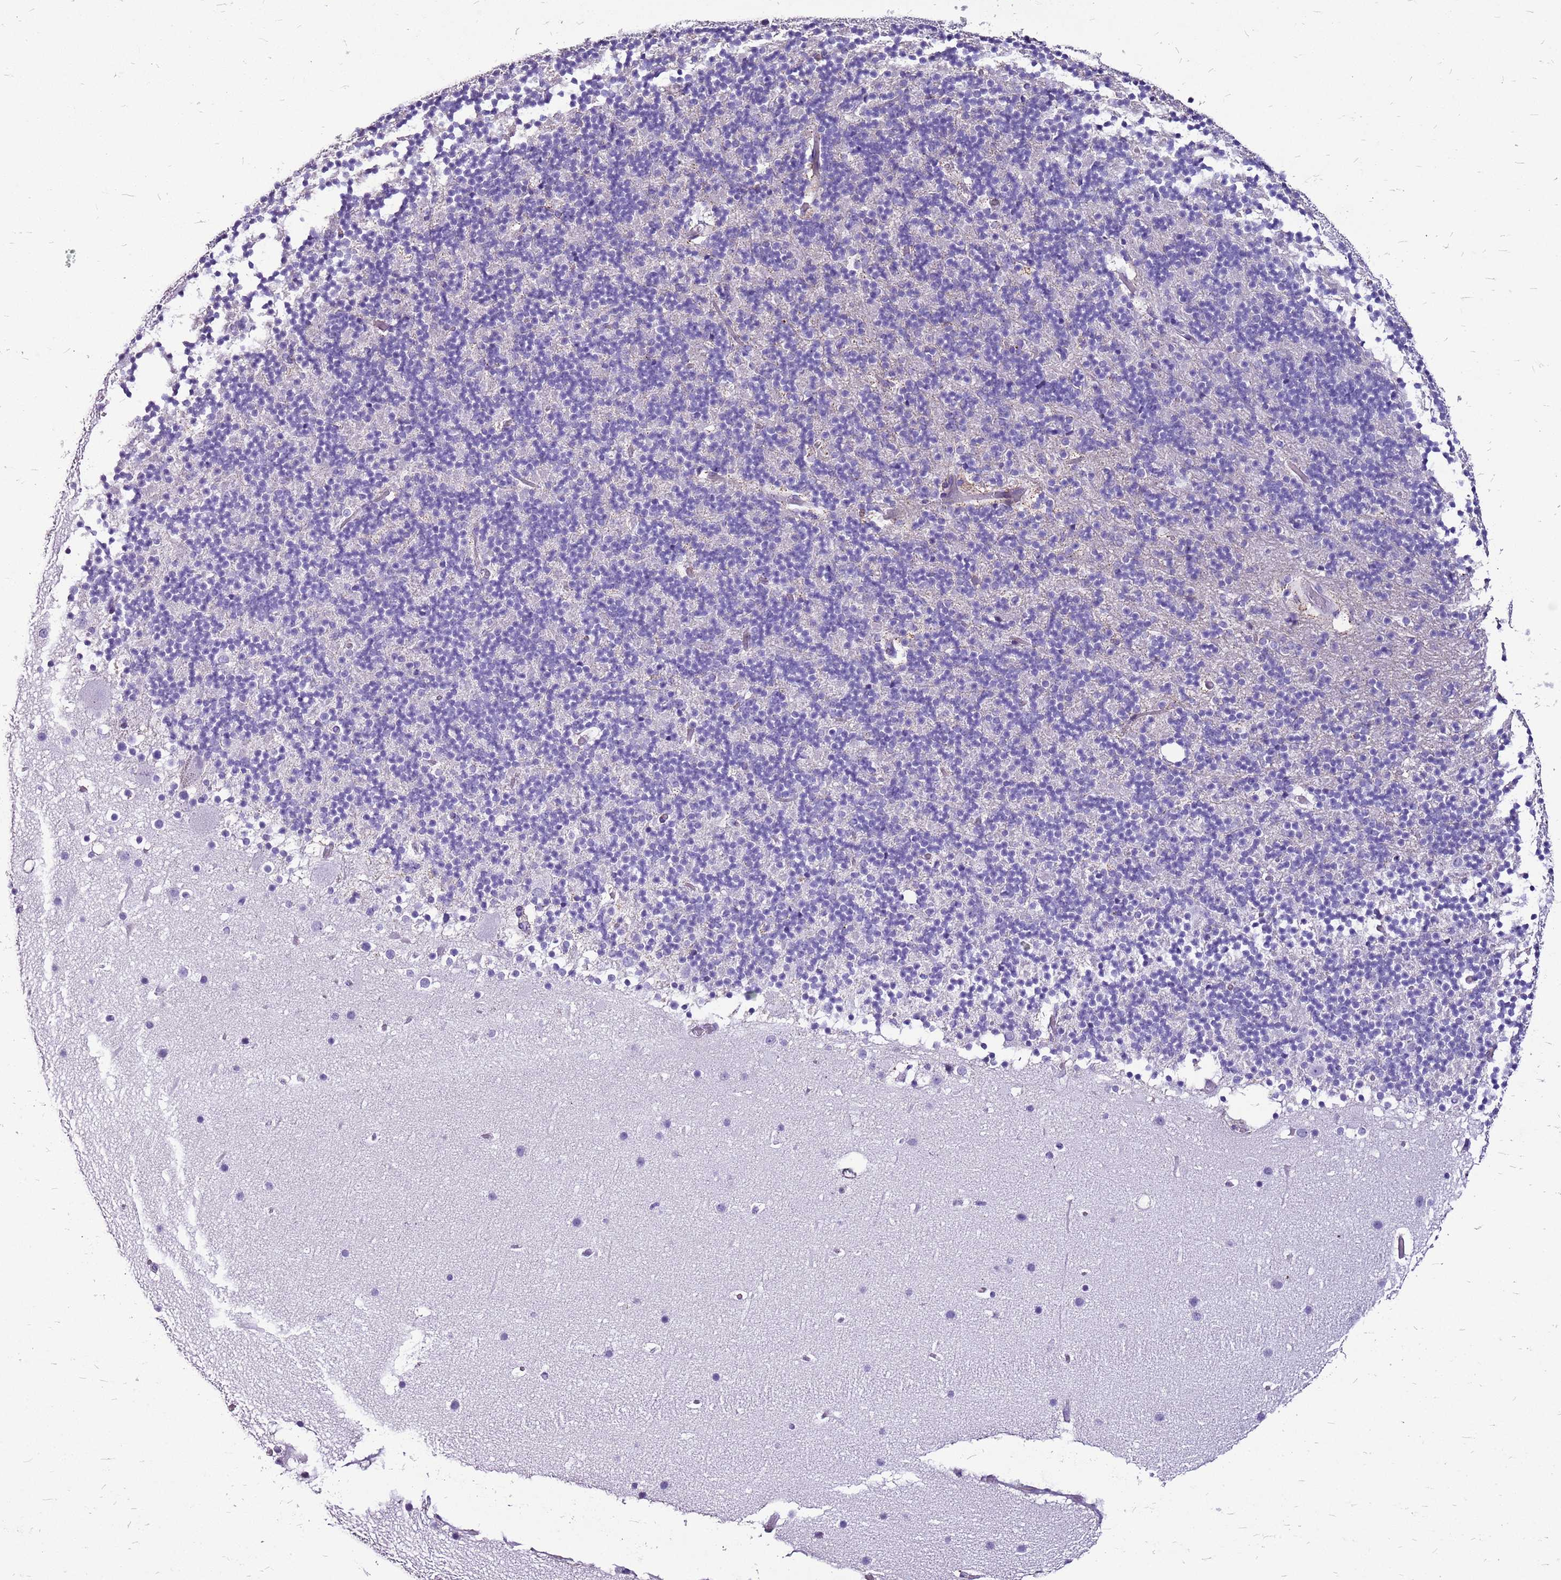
{"staining": {"intensity": "negative", "quantity": "none", "location": "none"}, "tissue": "cerebellum", "cell_type": "Cells in granular layer", "image_type": "normal", "snomed": [{"axis": "morphology", "description": "Normal tissue, NOS"}, {"axis": "topography", "description": "Cerebellum"}], "caption": "An image of cerebellum stained for a protein demonstrates no brown staining in cells in granular layer.", "gene": "ACSS3", "patient": {"sex": "male", "age": 57}}